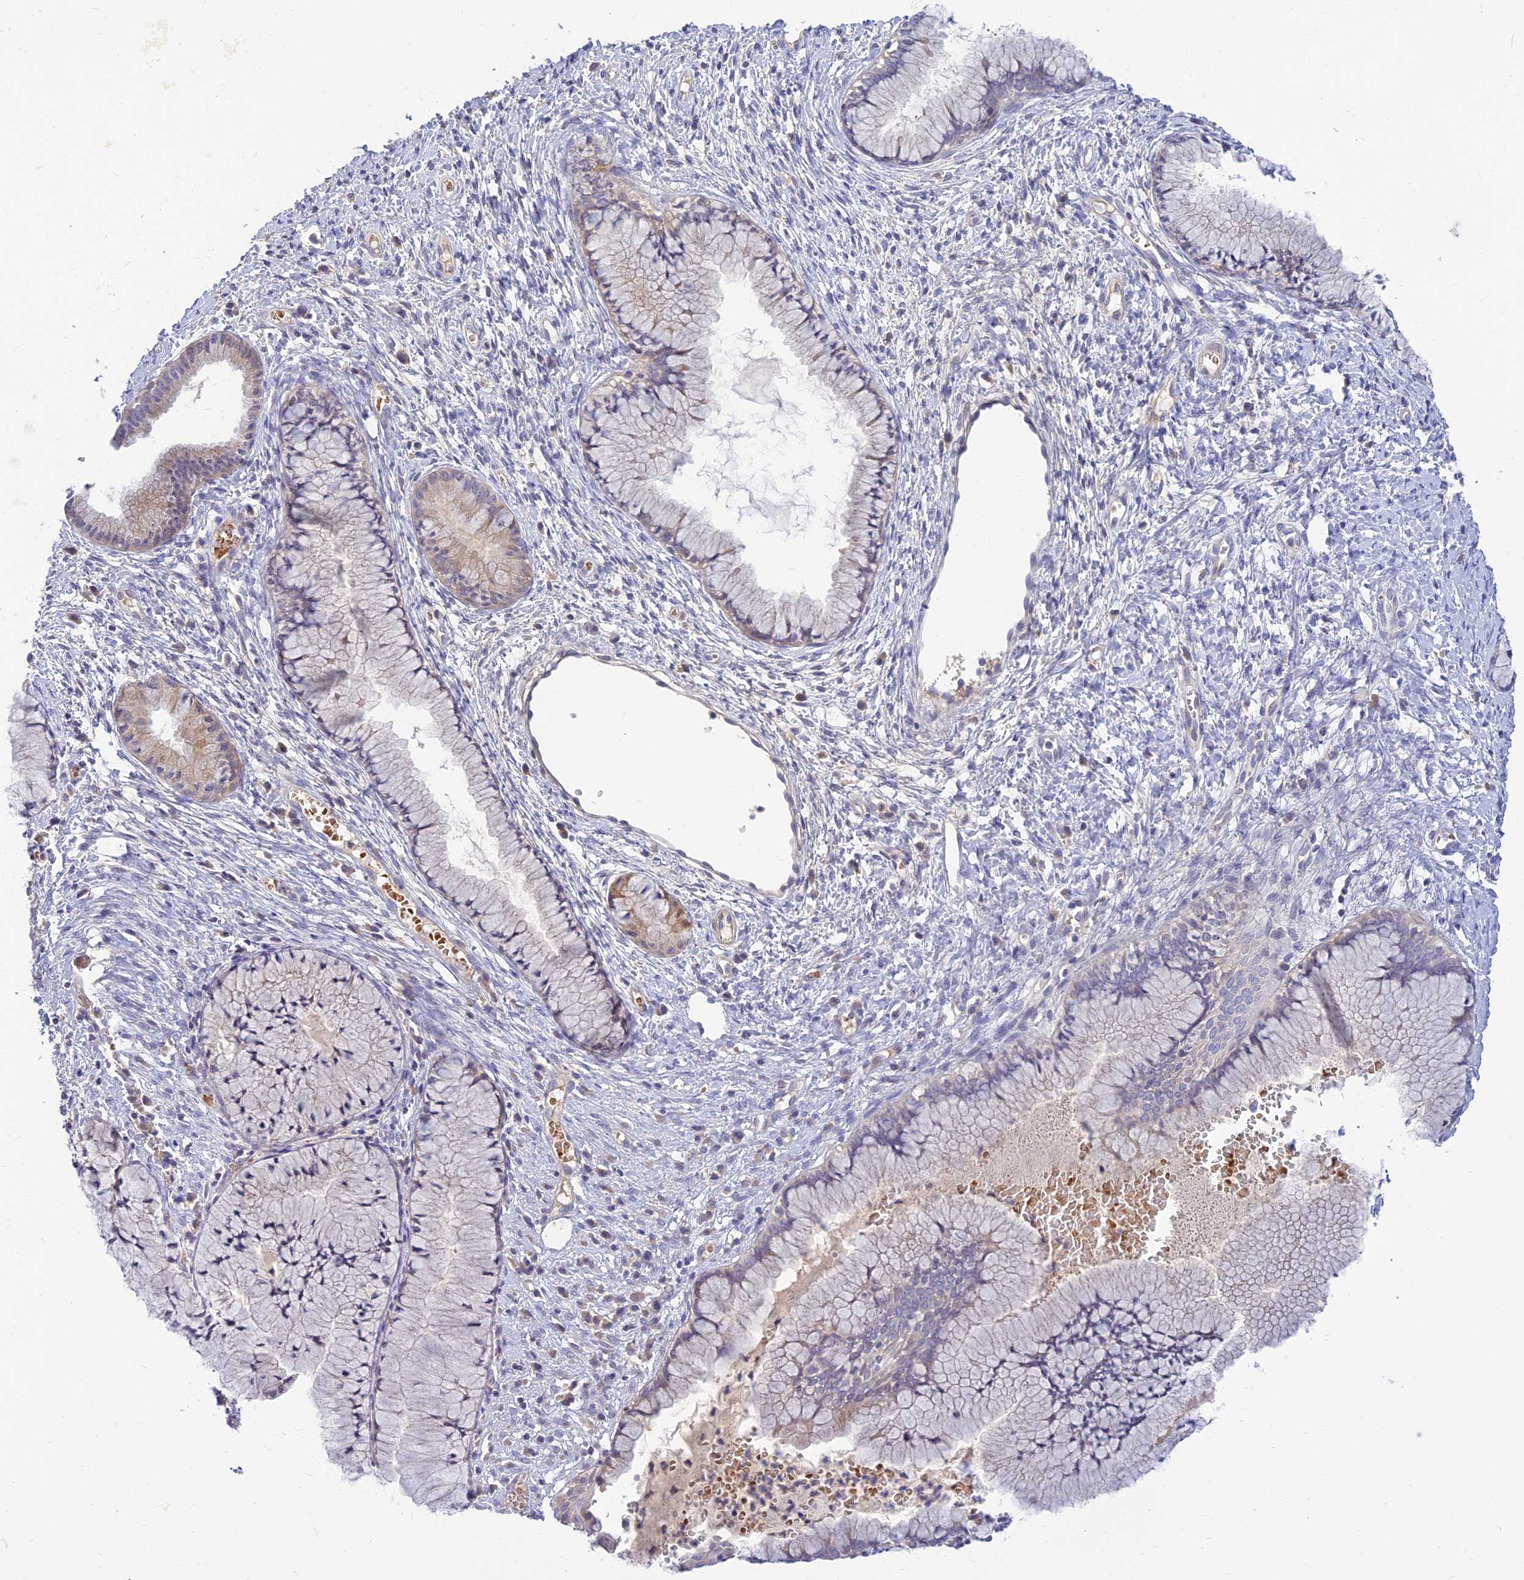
{"staining": {"intensity": "negative", "quantity": "none", "location": "none"}, "tissue": "cervix", "cell_type": "Glandular cells", "image_type": "normal", "snomed": [{"axis": "morphology", "description": "Normal tissue, NOS"}, {"axis": "topography", "description": "Cervix"}], "caption": "The micrograph shows no significant expression in glandular cells of cervix.", "gene": "CLIP4", "patient": {"sex": "female", "age": 42}}